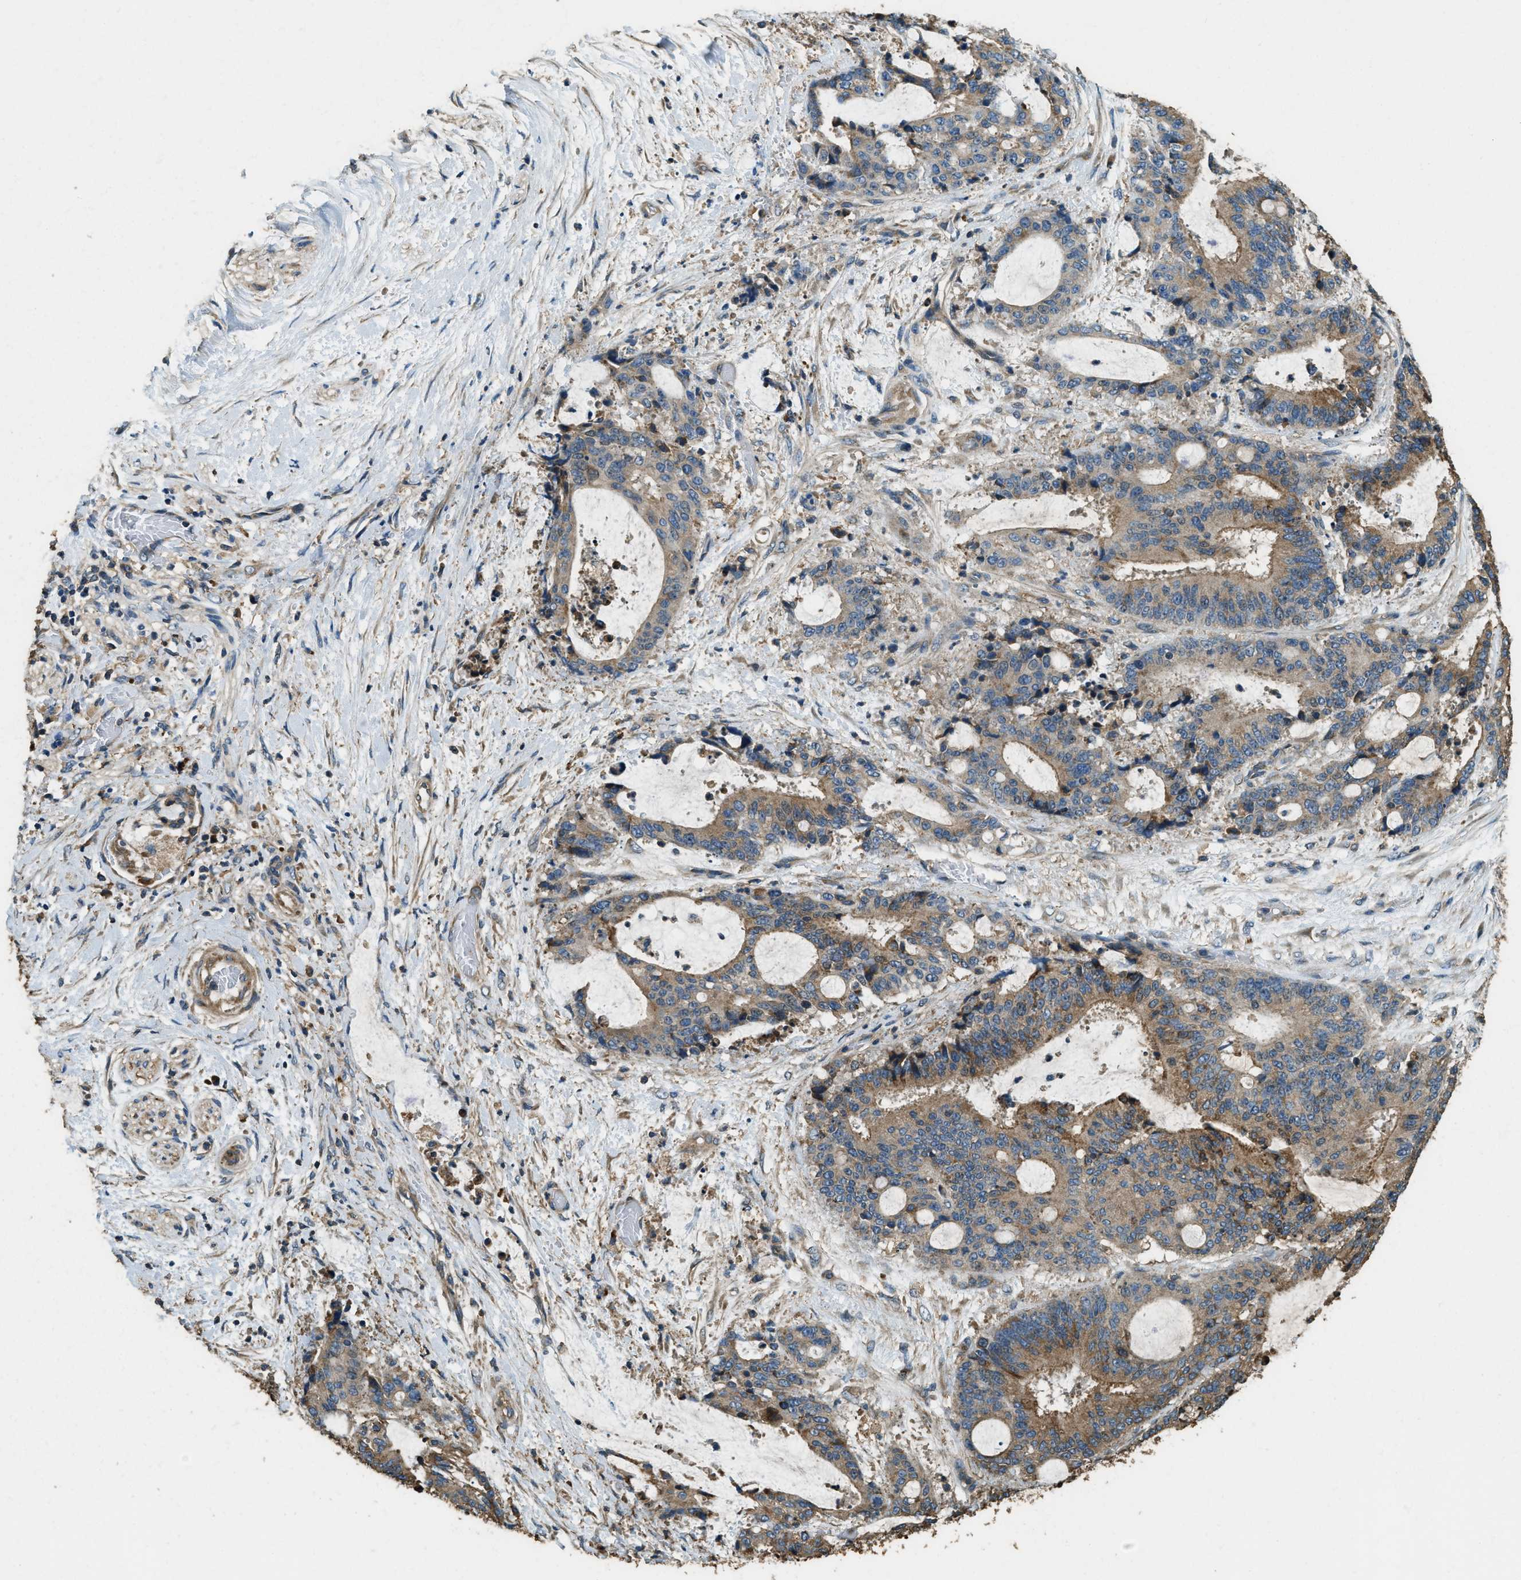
{"staining": {"intensity": "moderate", "quantity": ">75%", "location": "cytoplasmic/membranous"}, "tissue": "liver cancer", "cell_type": "Tumor cells", "image_type": "cancer", "snomed": [{"axis": "morphology", "description": "Normal tissue, NOS"}, {"axis": "morphology", "description": "Cholangiocarcinoma"}, {"axis": "topography", "description": "Liver"}, {"axis": "topography", "description": "Peripheral nerve tissue"}], "caption": "Brown immunohistochemical staining in liver cancer demonstrates moderate cytoplasmic/membranous staining in about >75% of tumor cells. (brown staining indicates protein expression, while blue staining denotes nuclei).", "gene": "ERGIC1", "patient": {"sex": "female", "age": 73}}